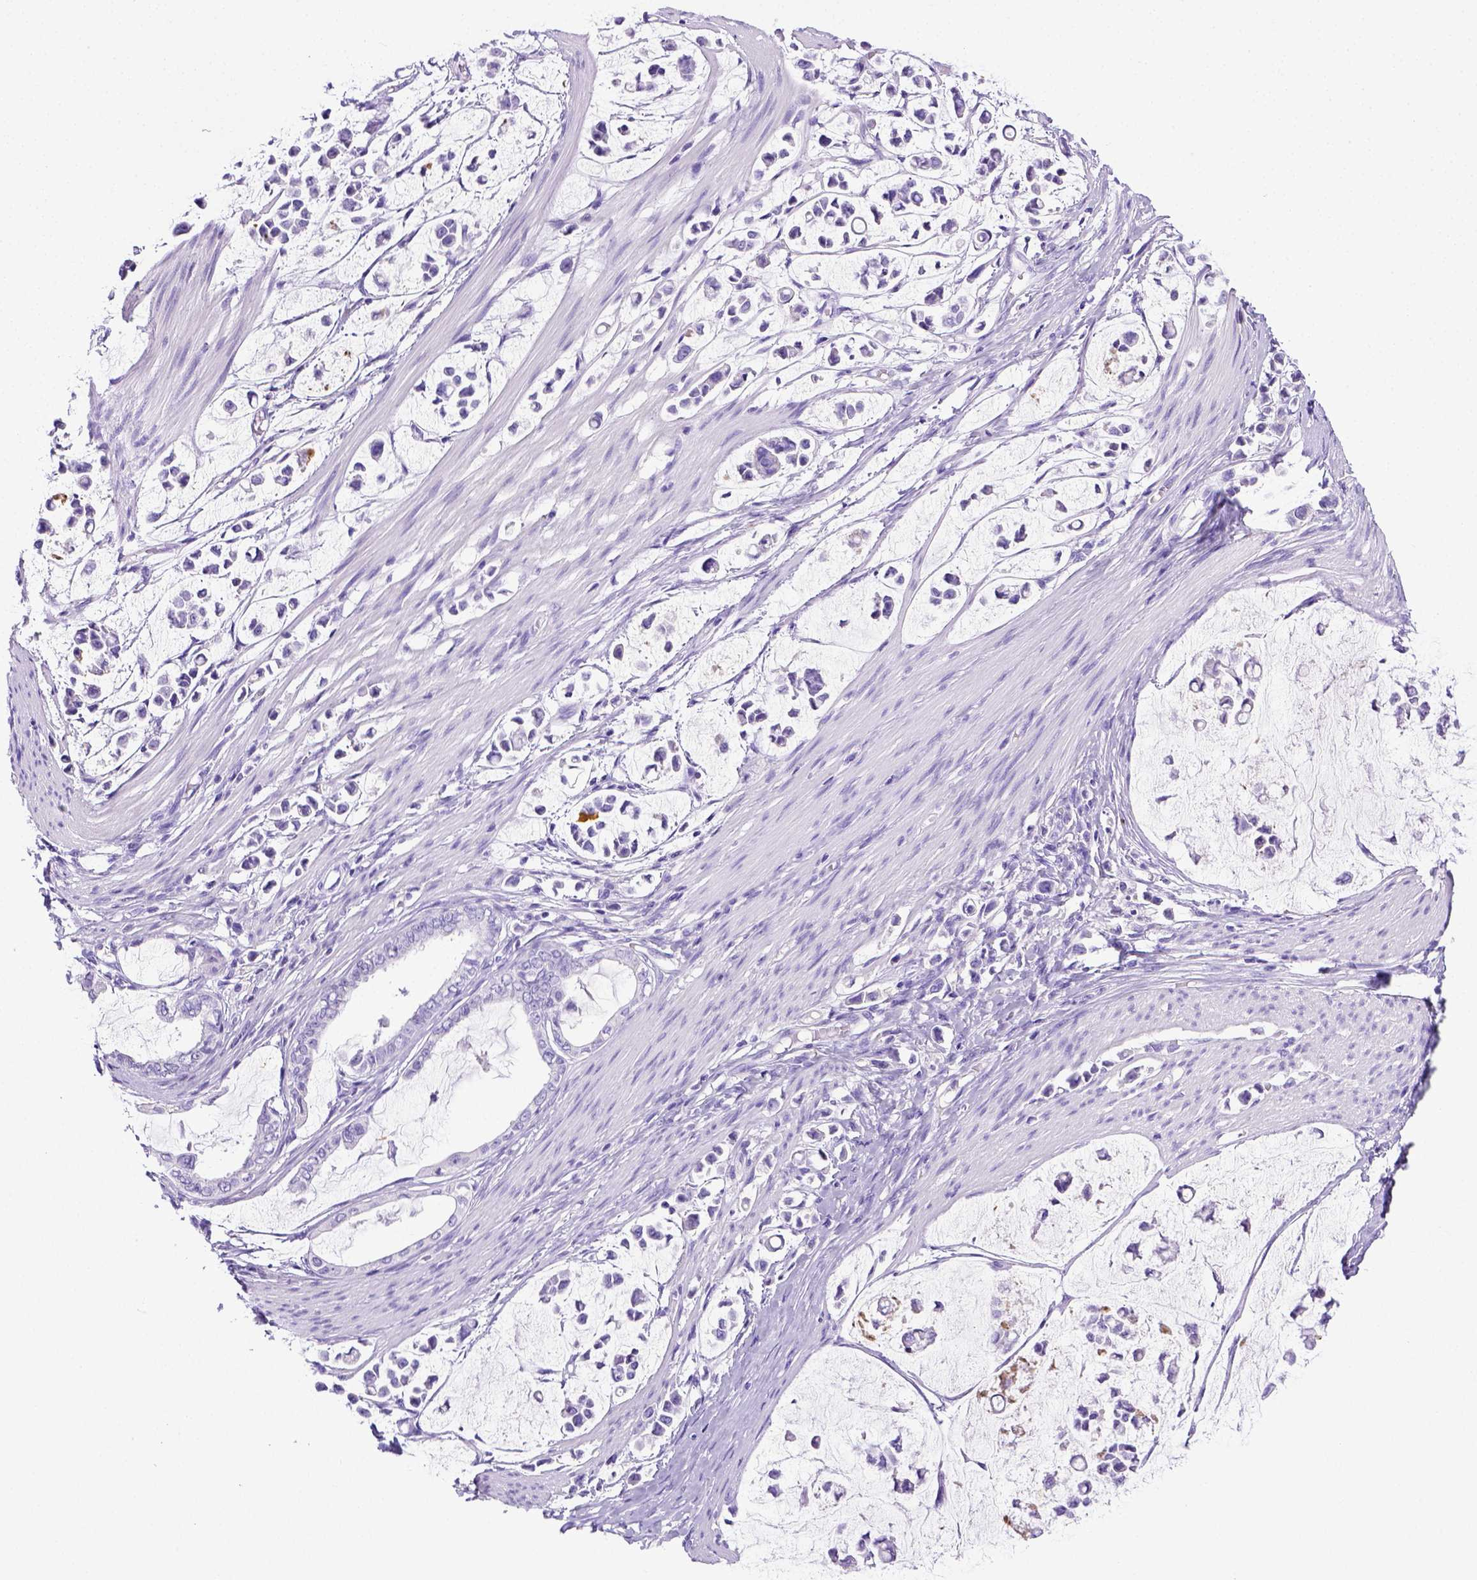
{"staining": {"intensity": "negative", "quantity": "none", "location": "none"}, "tissue": "stomach cancer", "cell_type": "Tumor cells", "image_type": "cancer", "snomed": [{"axis": "morphology", "description": "Adenocarcinoma, NOS"}, {"axis": "topography", "description": "Stomach"}], "caption": "A micrograph of human stomach cancer is negative for staining in tumor cells. Nuclei are stained in blue.", "gene": "ITIH4", "patient": {"sex": "male", "age": 82}}